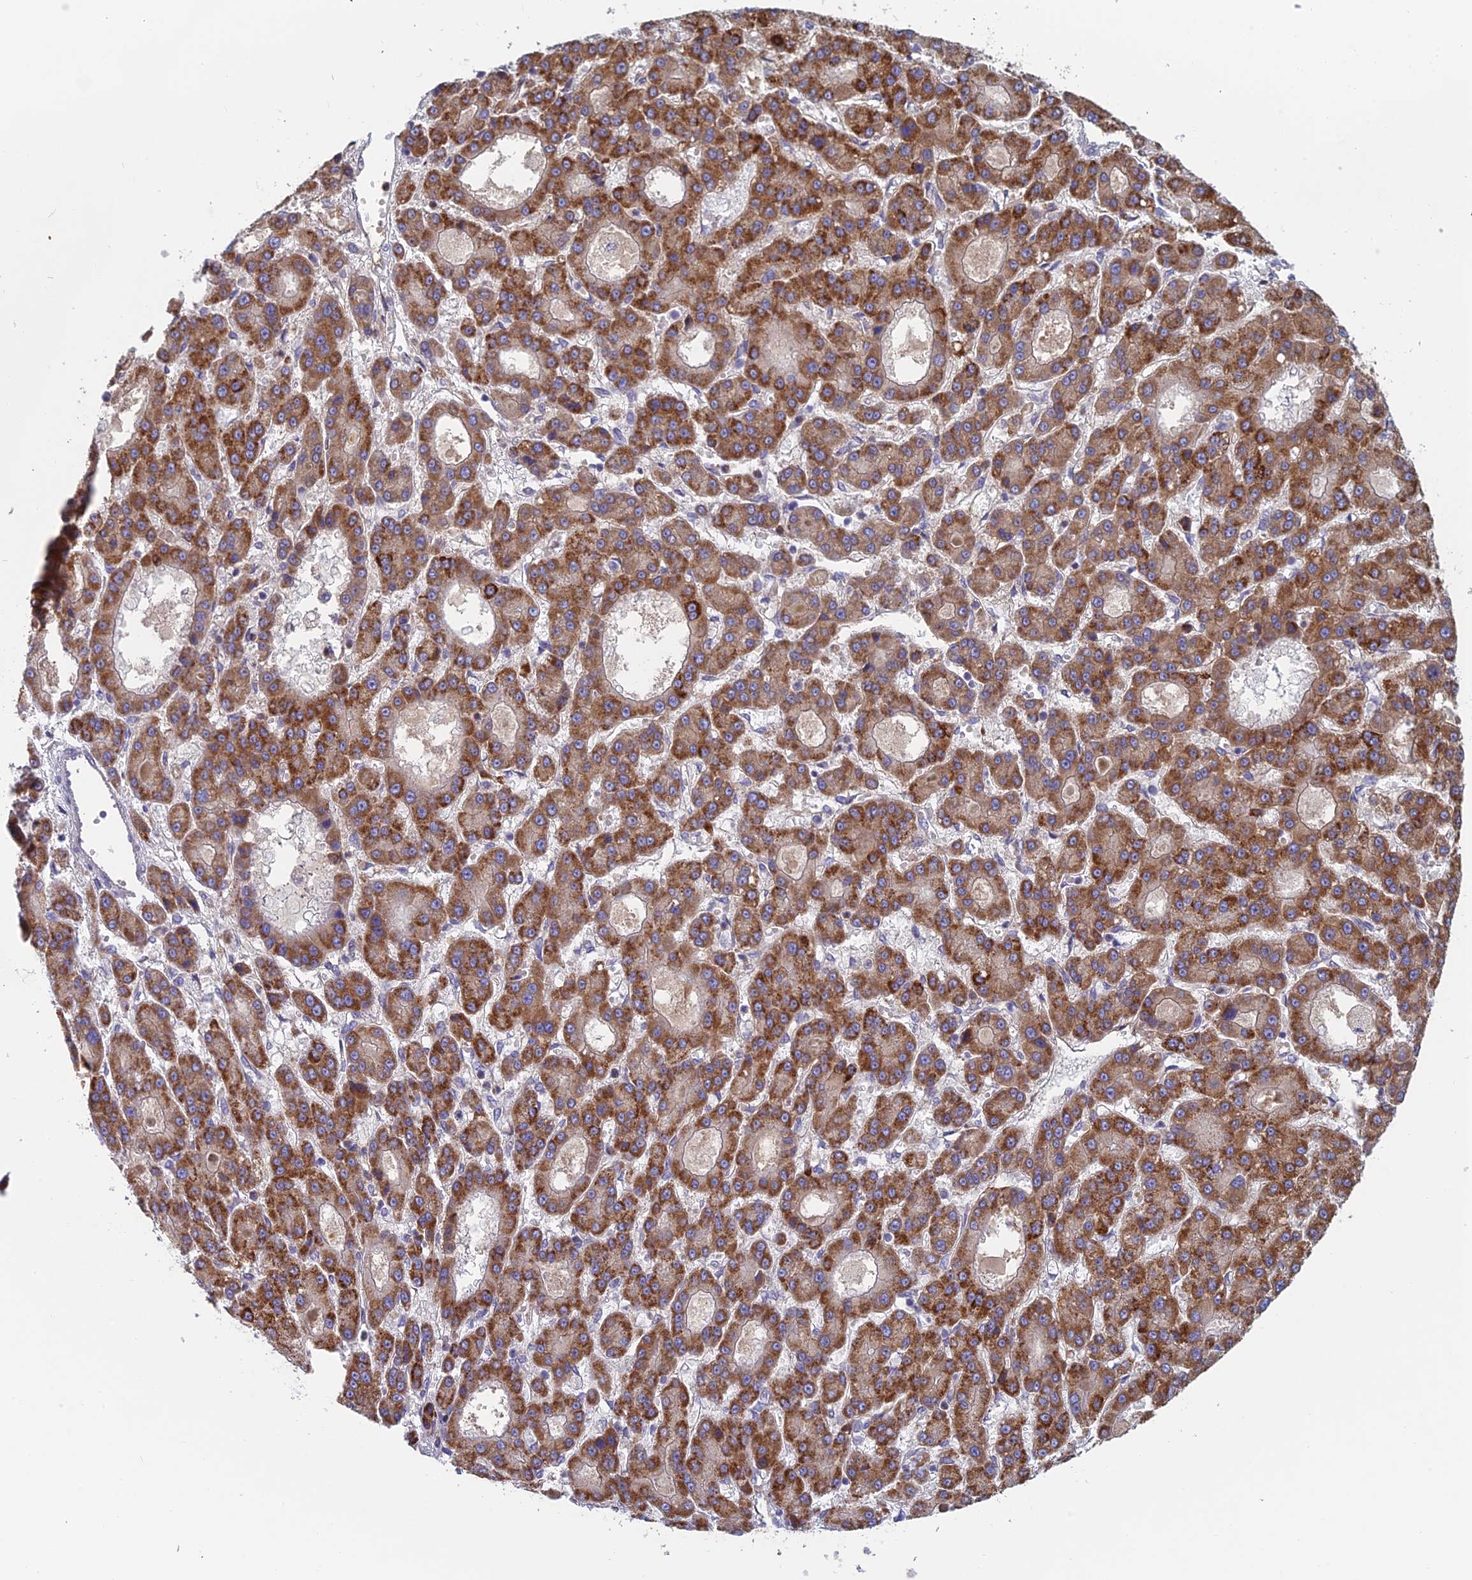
{"staining": {"intensity": "strong", "quantity": ">75%", "location": "cytoplasmic/membranous"}, "tissue": "liver cancer", "cell_type": "Tumor cells", "image_type": "cancer", "snomed": [{"axis": "morphology", "description": "Carcinoma, Hepatocellular, NOS"}, {"axis": "topography", "description": "Liver"}], "caption": "Immunohistochemistry (IHC) micrograph of neoplastic tissue: human hepatocellular carcinoma (liver) stained using immunohistochemistry (IHC) shows high levels of strong protein expression localized specifically in the cytoplasmic/membranous of tumor cells, appearing as a cytoplasmic/membranous brown color.", "gene": "IFTAP", "patient": {"sex": "male", "age": 70}}